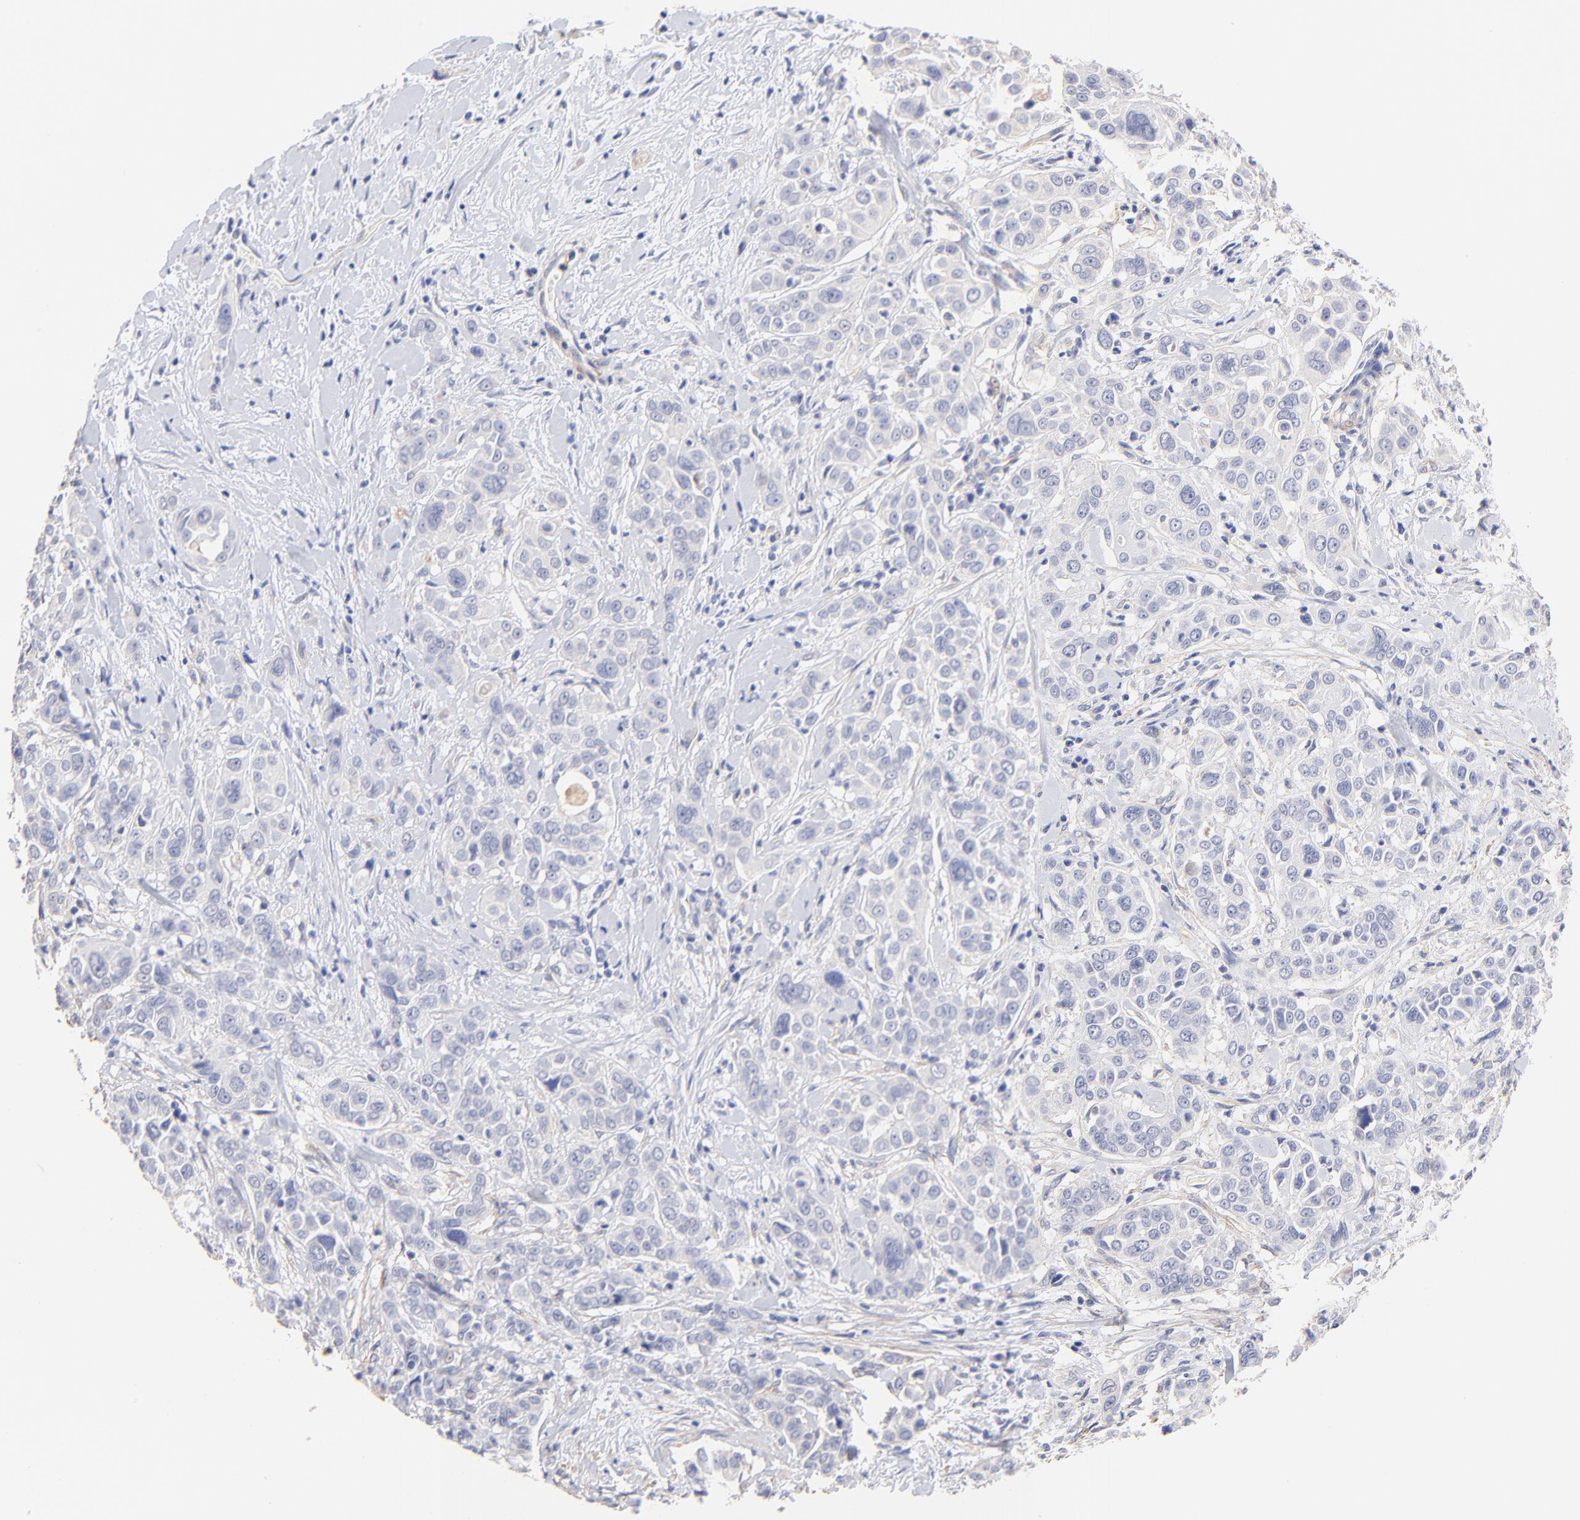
{"staining": {"intensity": "negative", "quantity": "none", "location": "none"}, "tissue": "pancreatic cancer", "cell_type": "Tumor cells", "image_type": "cancer", "snomed": [{"axis": "morphology", "description": "Adenocarcinoma, NOS"}, {"axis": "topography", "description": "Pancreas"}], "caption": "Immunohistochemistry image of human pancreatic cancer stained for a protein (brown), which shows no expression in tumor cells. (Stains: DAB immunohistochemistry (IHC) with hematoxylin counter stain, Microscopy: brightfield microscopy at high magnification).", "gene": "ACTRT1", "patient": {"sex": "female", "age": 52}}